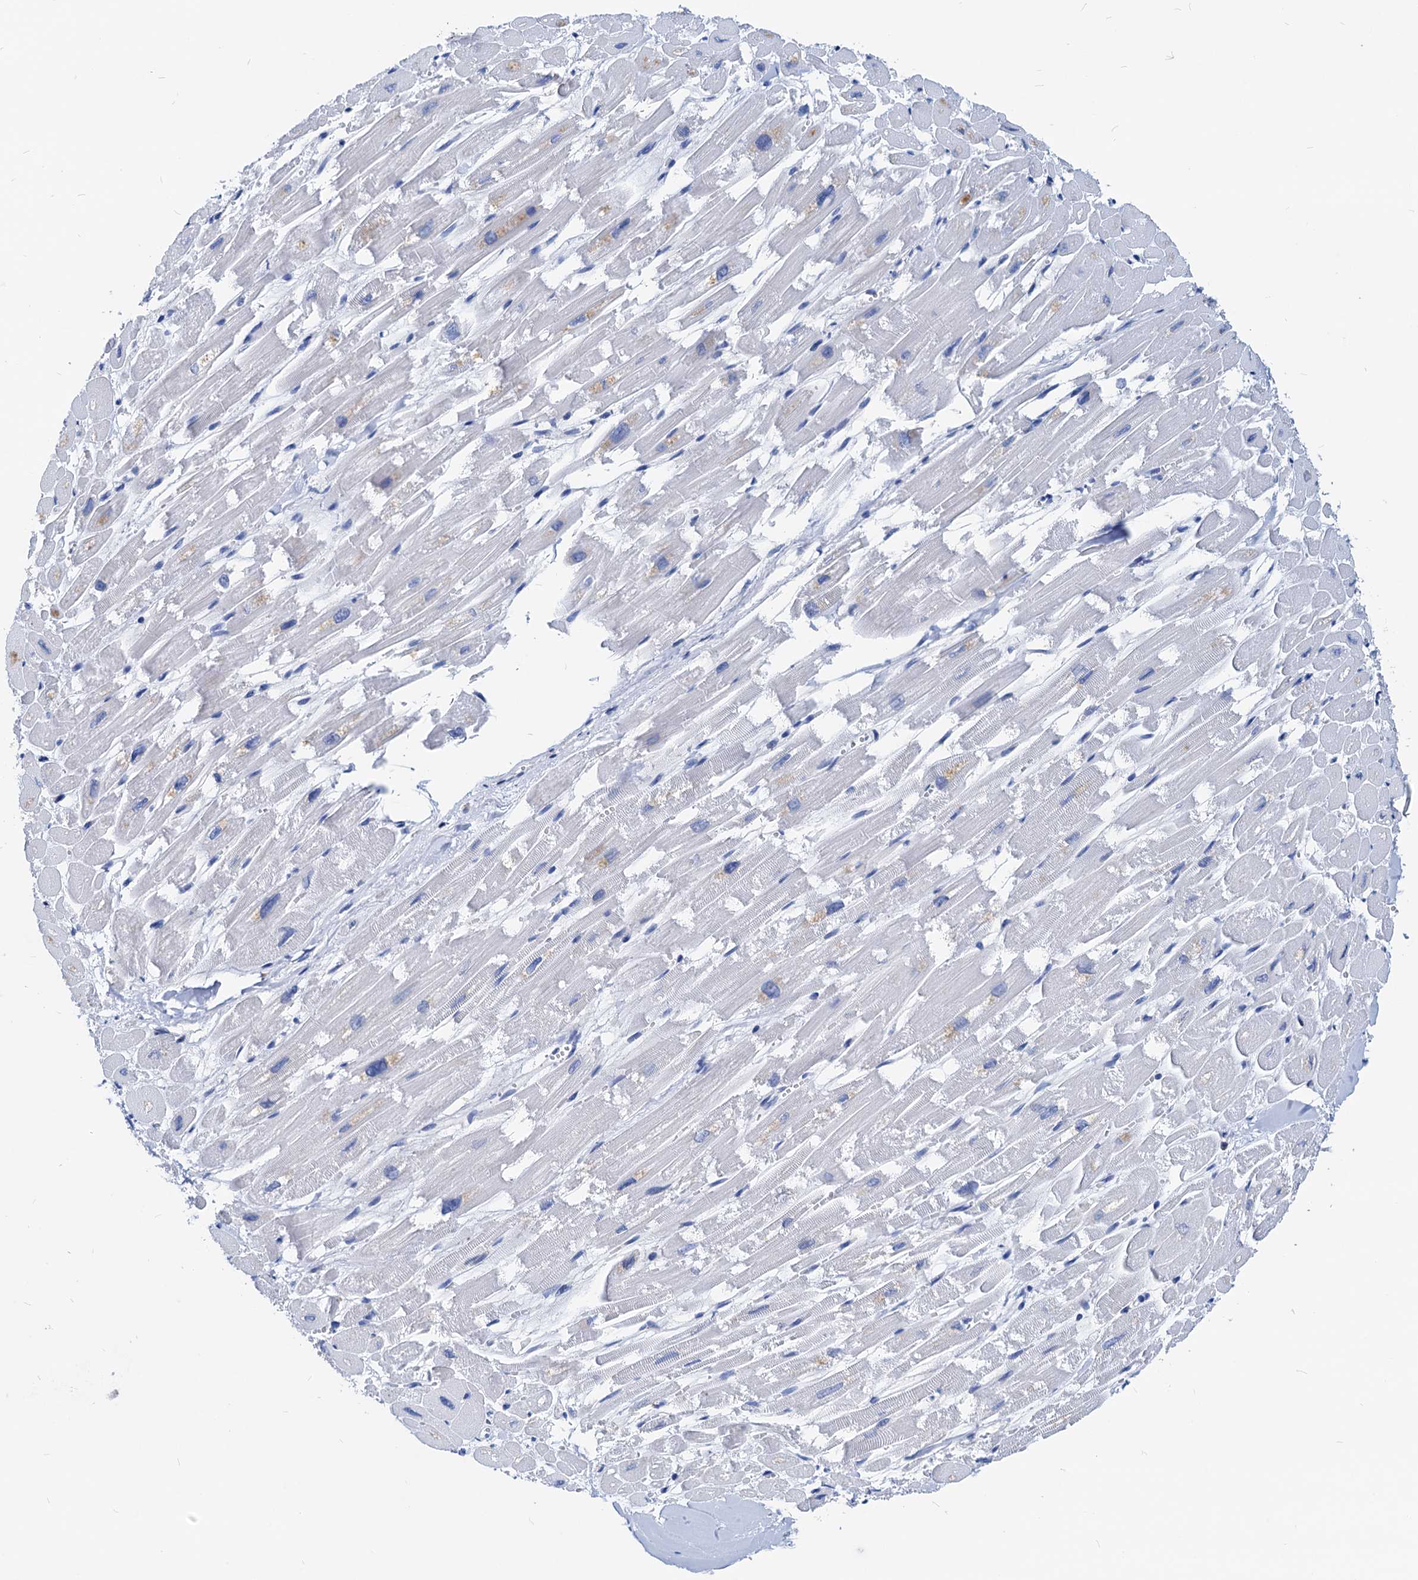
{"staining": {"intensity": "weak", "quantity": "<25%", "location": "cytoplasmic/membranous"}, "tissue": "heart muscle", "cell_type": "Cardiomyocytes", "image_type": "normal", "snomed": [{"axis": "morphology", "description": "Normal tissue, NOS"}, {"axis": "topography", "description": "Heart"}], "caption": "This is a photomicrograph of immunohistochemistry (IHC) staining of normal heart muscle, which shows no positivity in cardiomyocytes.", "gene": "LCP2", "patient": {"sex": "male", "age": 54}}